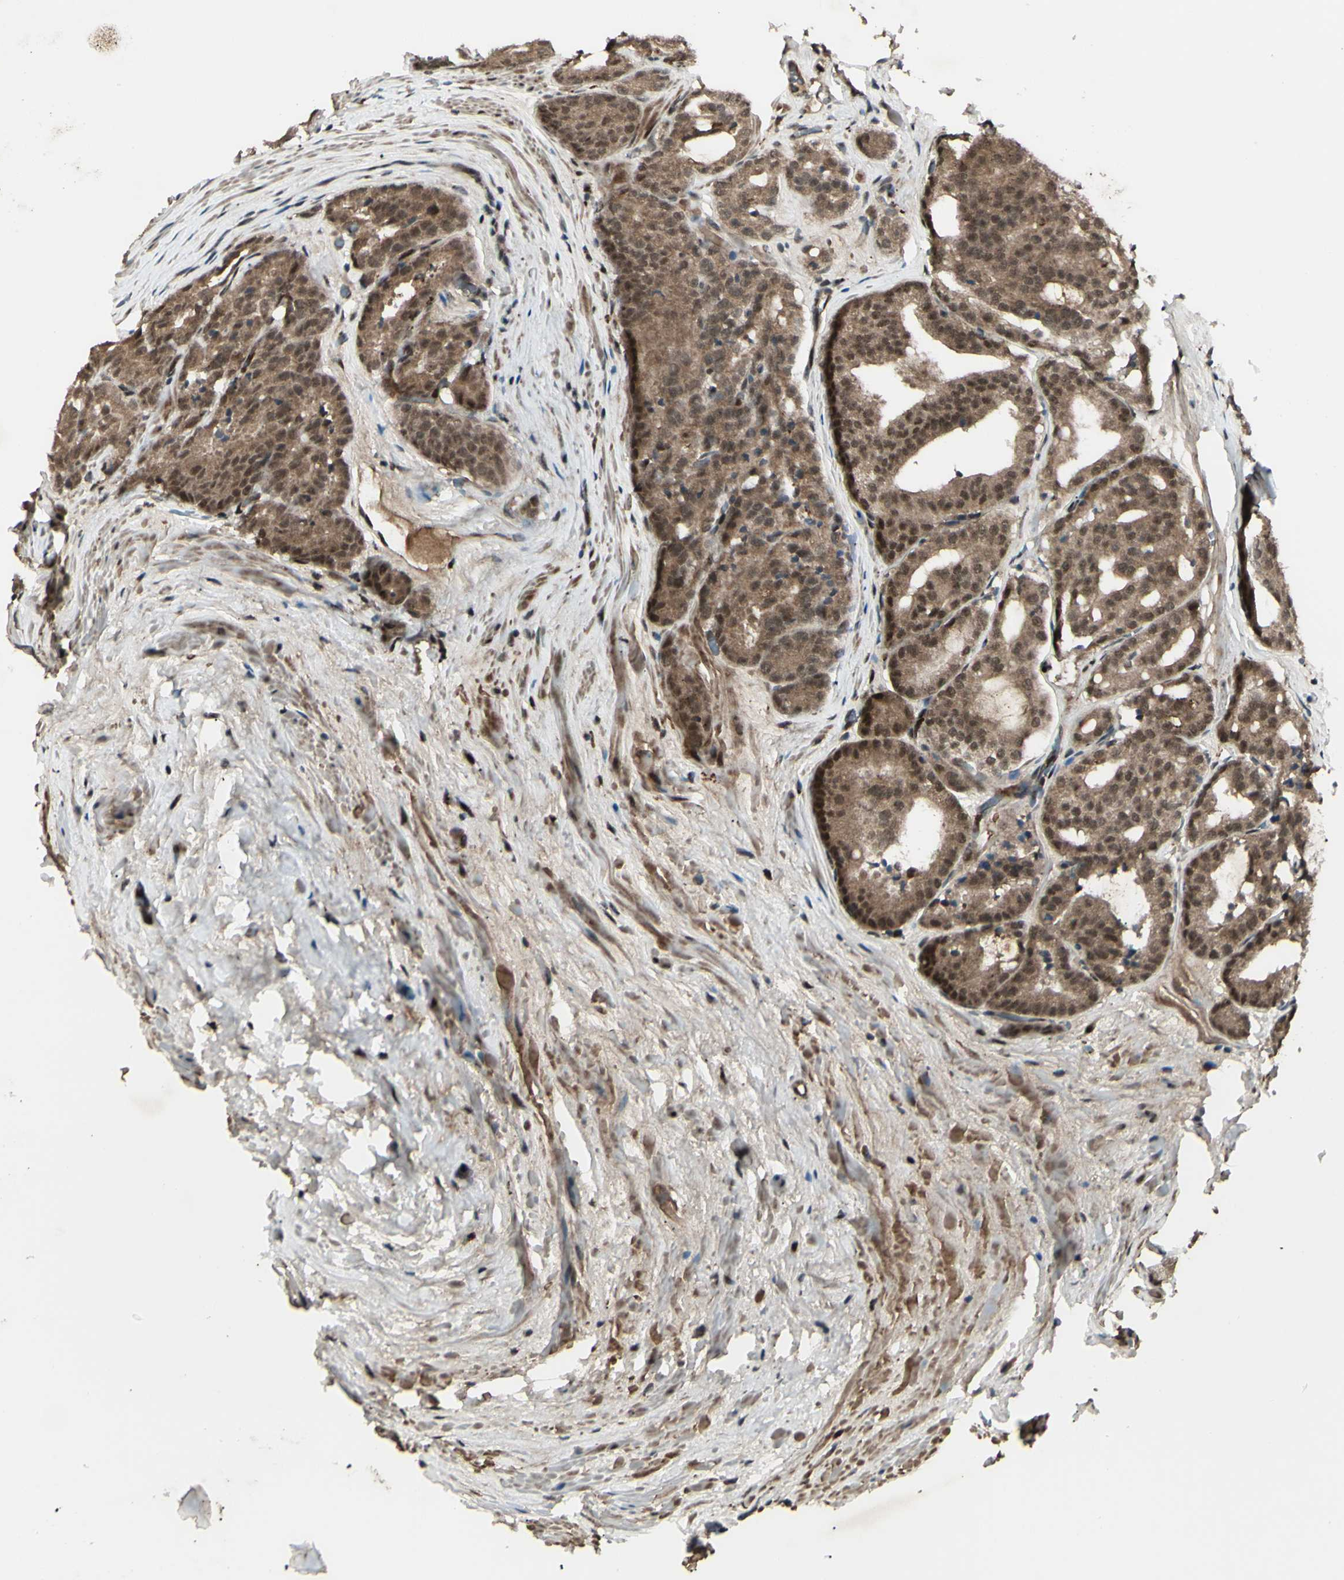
{"staining": {"intensity": "moderate", "quantity": ">75%", "location": "cytoplasmic/membranous,nuclear"}, "tissue": "prostate cancer", "cell_type": "Tumor cells", "image_type": "cancer", "snomed": [{"axis": "morphology", "description": "Adenocarcinoma, High grade"}, {"axis": "topography", "description": "Prostate"}], "caption": "IHC histopathology image of neoplastic tissue: human prostate cancer stained using IHC shows medium levels of moderate protein expression localized specifically in the cytoplasmic/membranous and nuclear of tumor cells, appearing as a cytoplasmic/membranous and nuclear brown color.", "gene": "MLF2", "patient": {"sex": "male", "age": 64}}